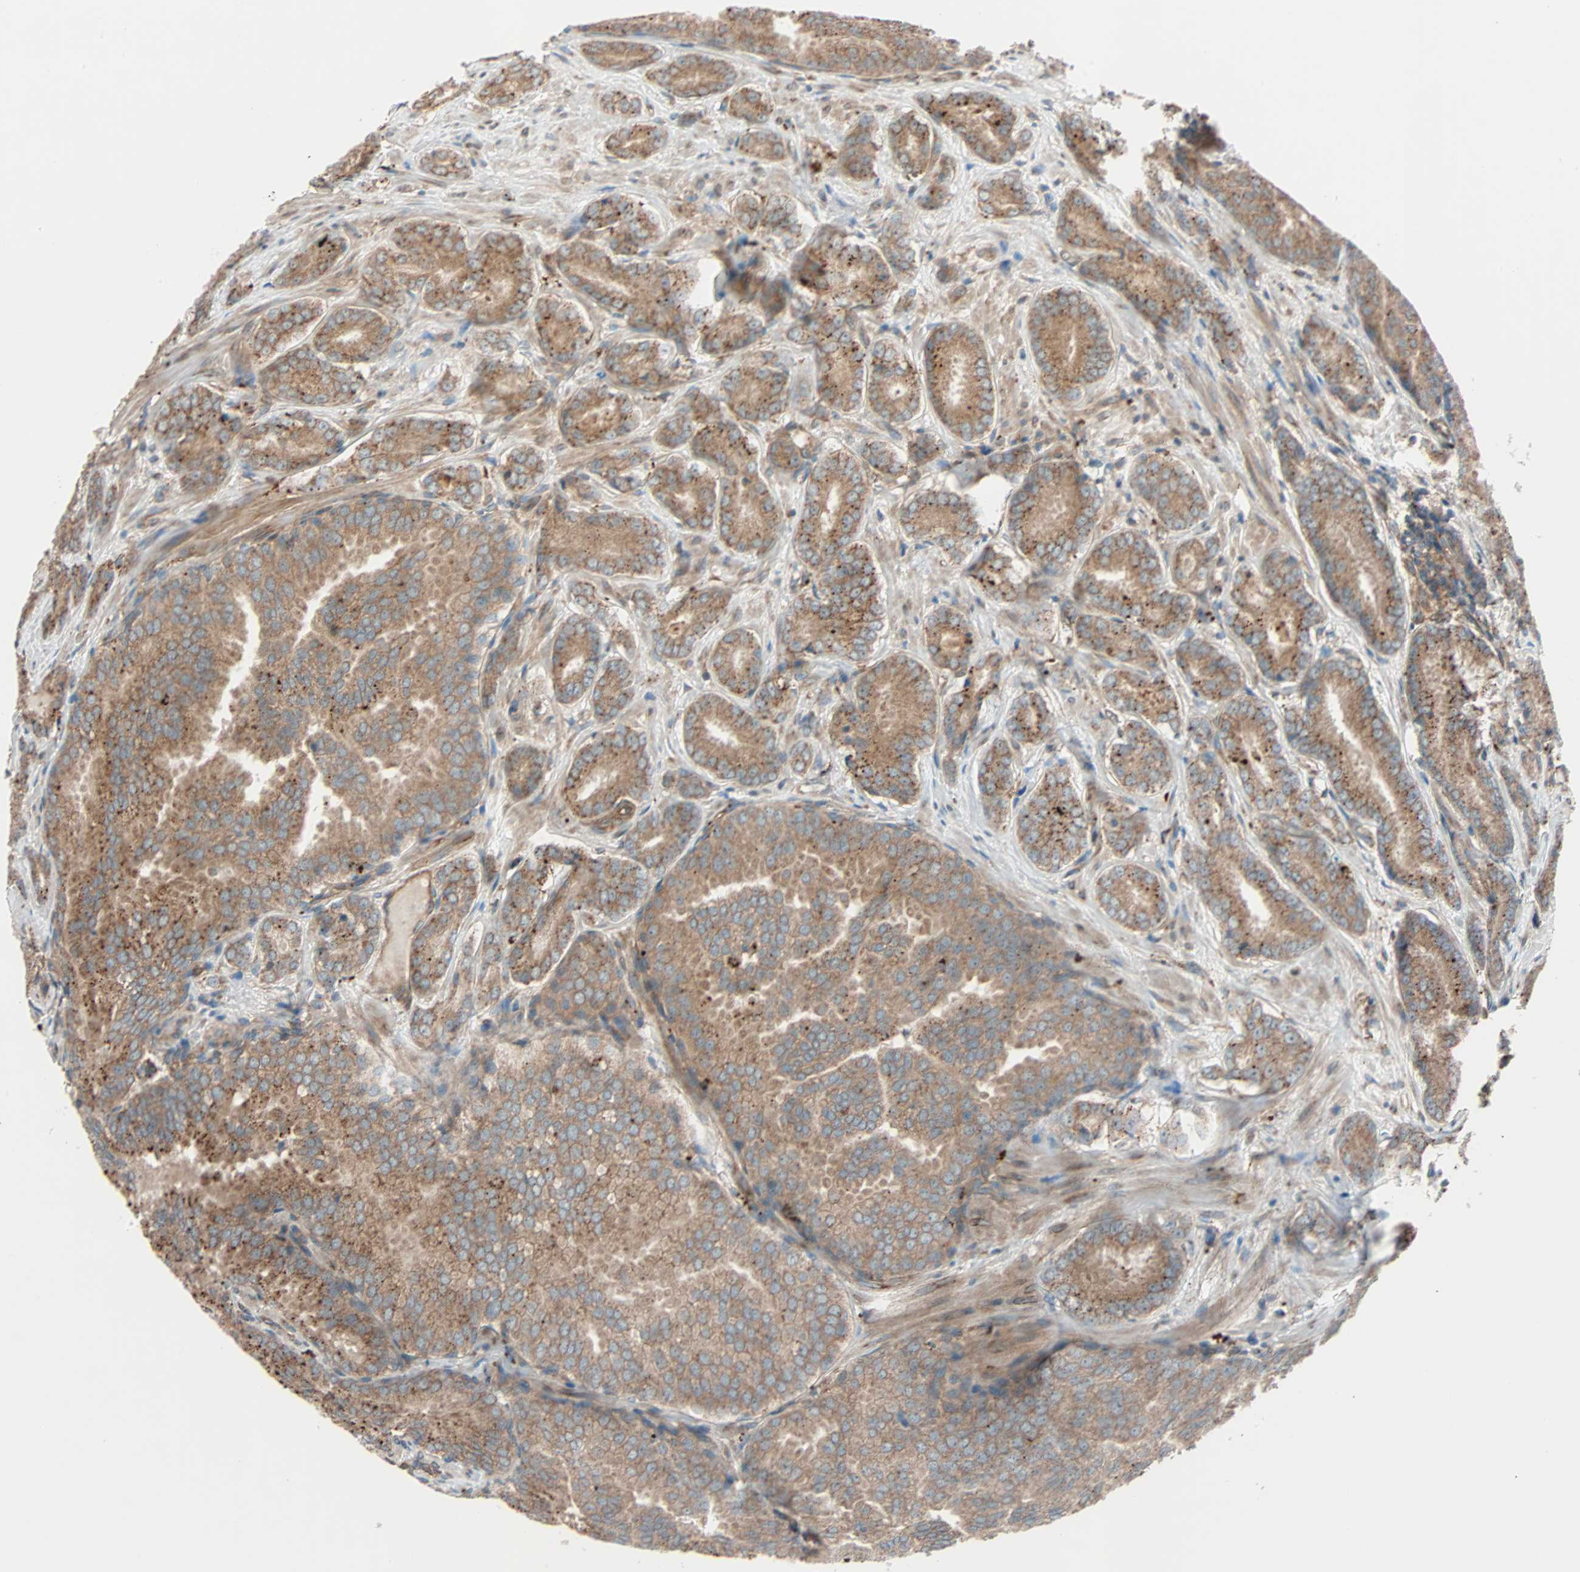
{"staining": {"intensity": "moderate", "quantity": ">75%", "location": "cytoplasmic/membranous"}, "tissue": "prostate cancer", "cell_type": "Tumor cells", "image_type": "cancer", "snomed": [{"axis": "morphology", "description": "Adenocarcinoma, High grade"}, {"axis": "topography", "description": "Prostate"}], "caption": "Protein expression analysis of human prostate adenocarcinoma (high-grade) reveals moderate cytoplasmic/membranous positivity in about >75% of tumor cells.", "gene": "PHYH", "patient": {"sex": "male", "age": 64}}